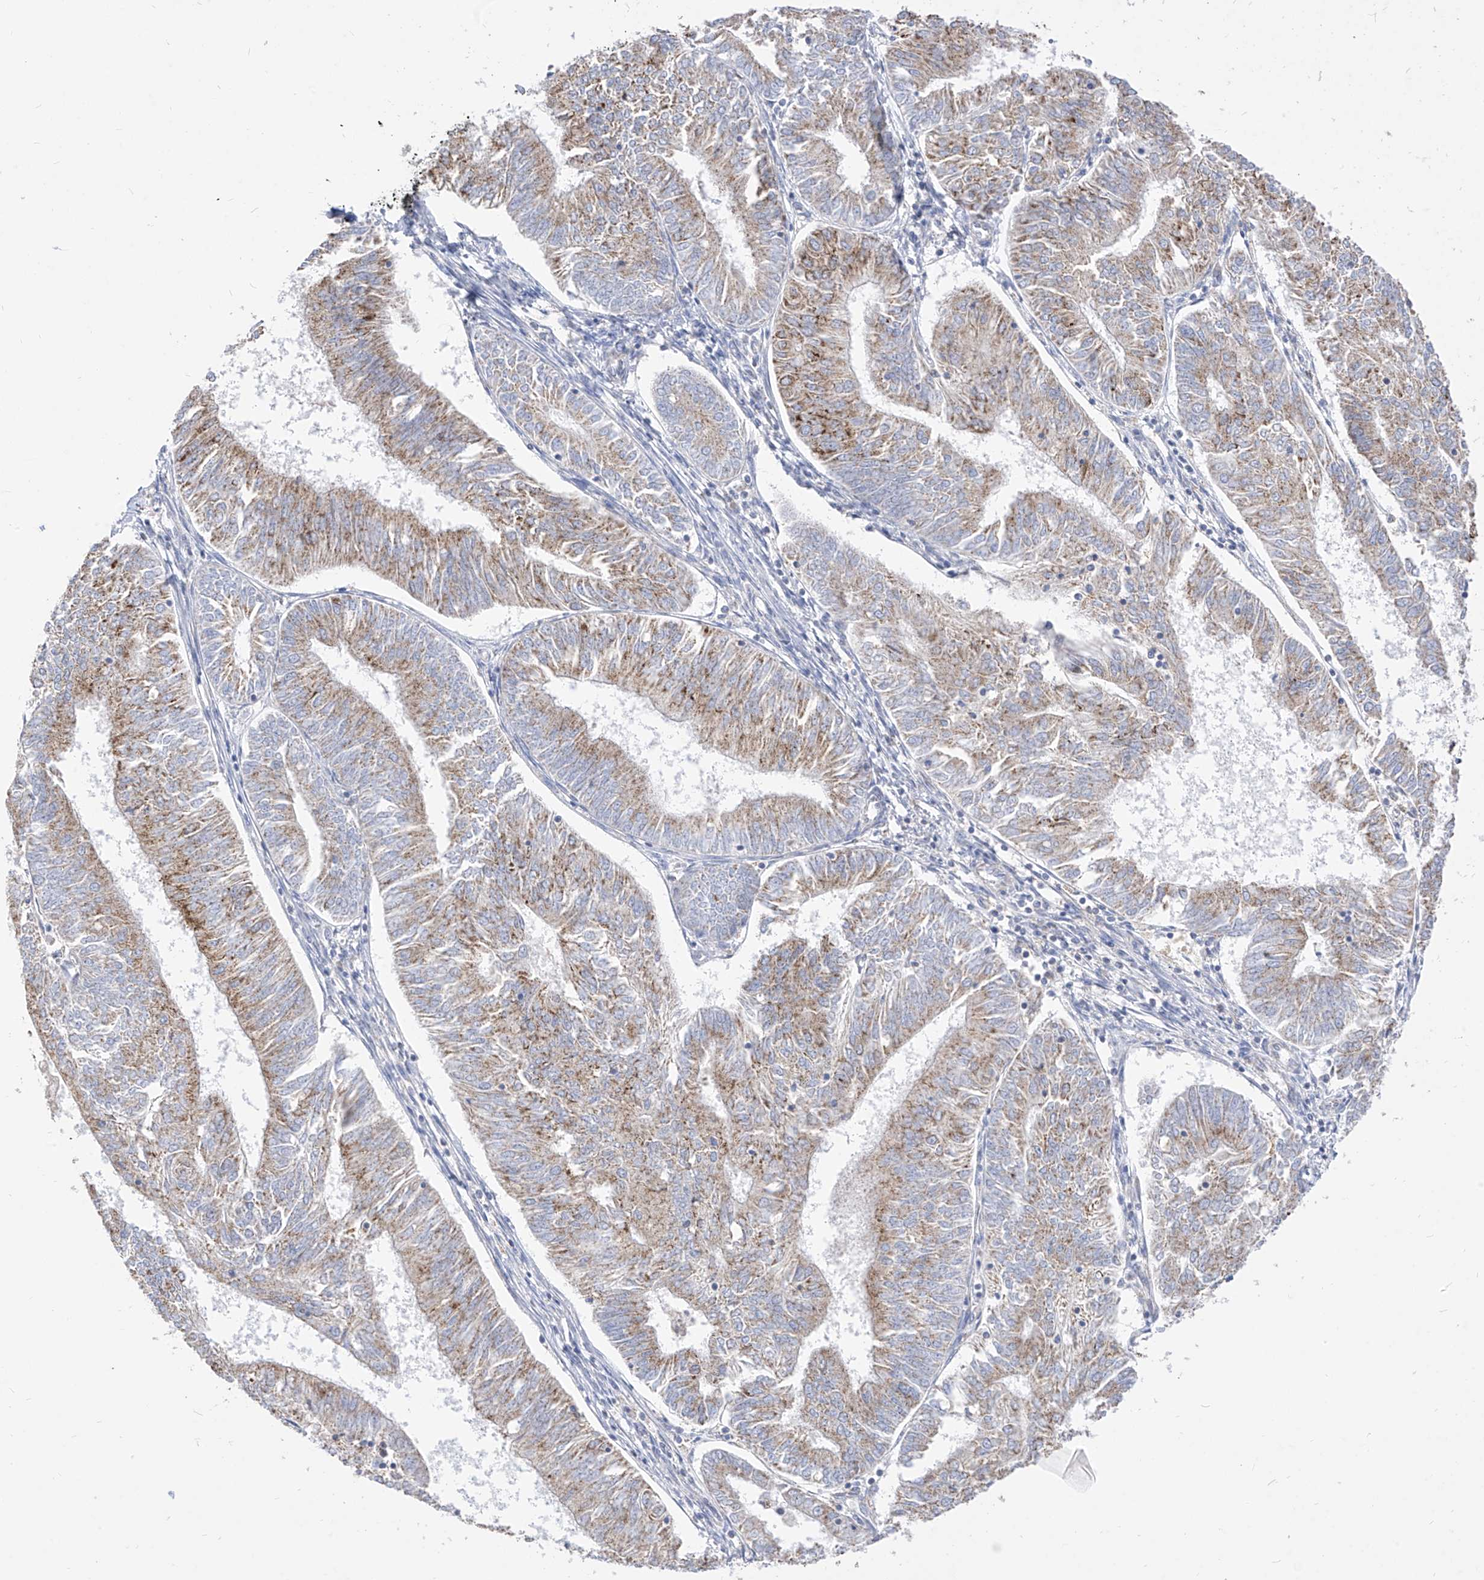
{"staining": {"intensity": "moderate", "quantity": ">75%", "location": "cytoplasmic/membranous"}, "tissue": "endometrial cancer", "cell_type": "Tumor cells", "image_type": "cancer", "snomed": [{"axis": "morphology", "description": "Adenocarcinoma, NOS"}, {"axis": "topography", "description": "Endometrium"}], "caption": "The photomicrograph reveals a brown stain indicating the presence of a protein in the cytoplasmic/membranous of tumor cells in endometrial cancer.", "gene": "RASA2", "patient": {"sex": "female", "age": 58}}